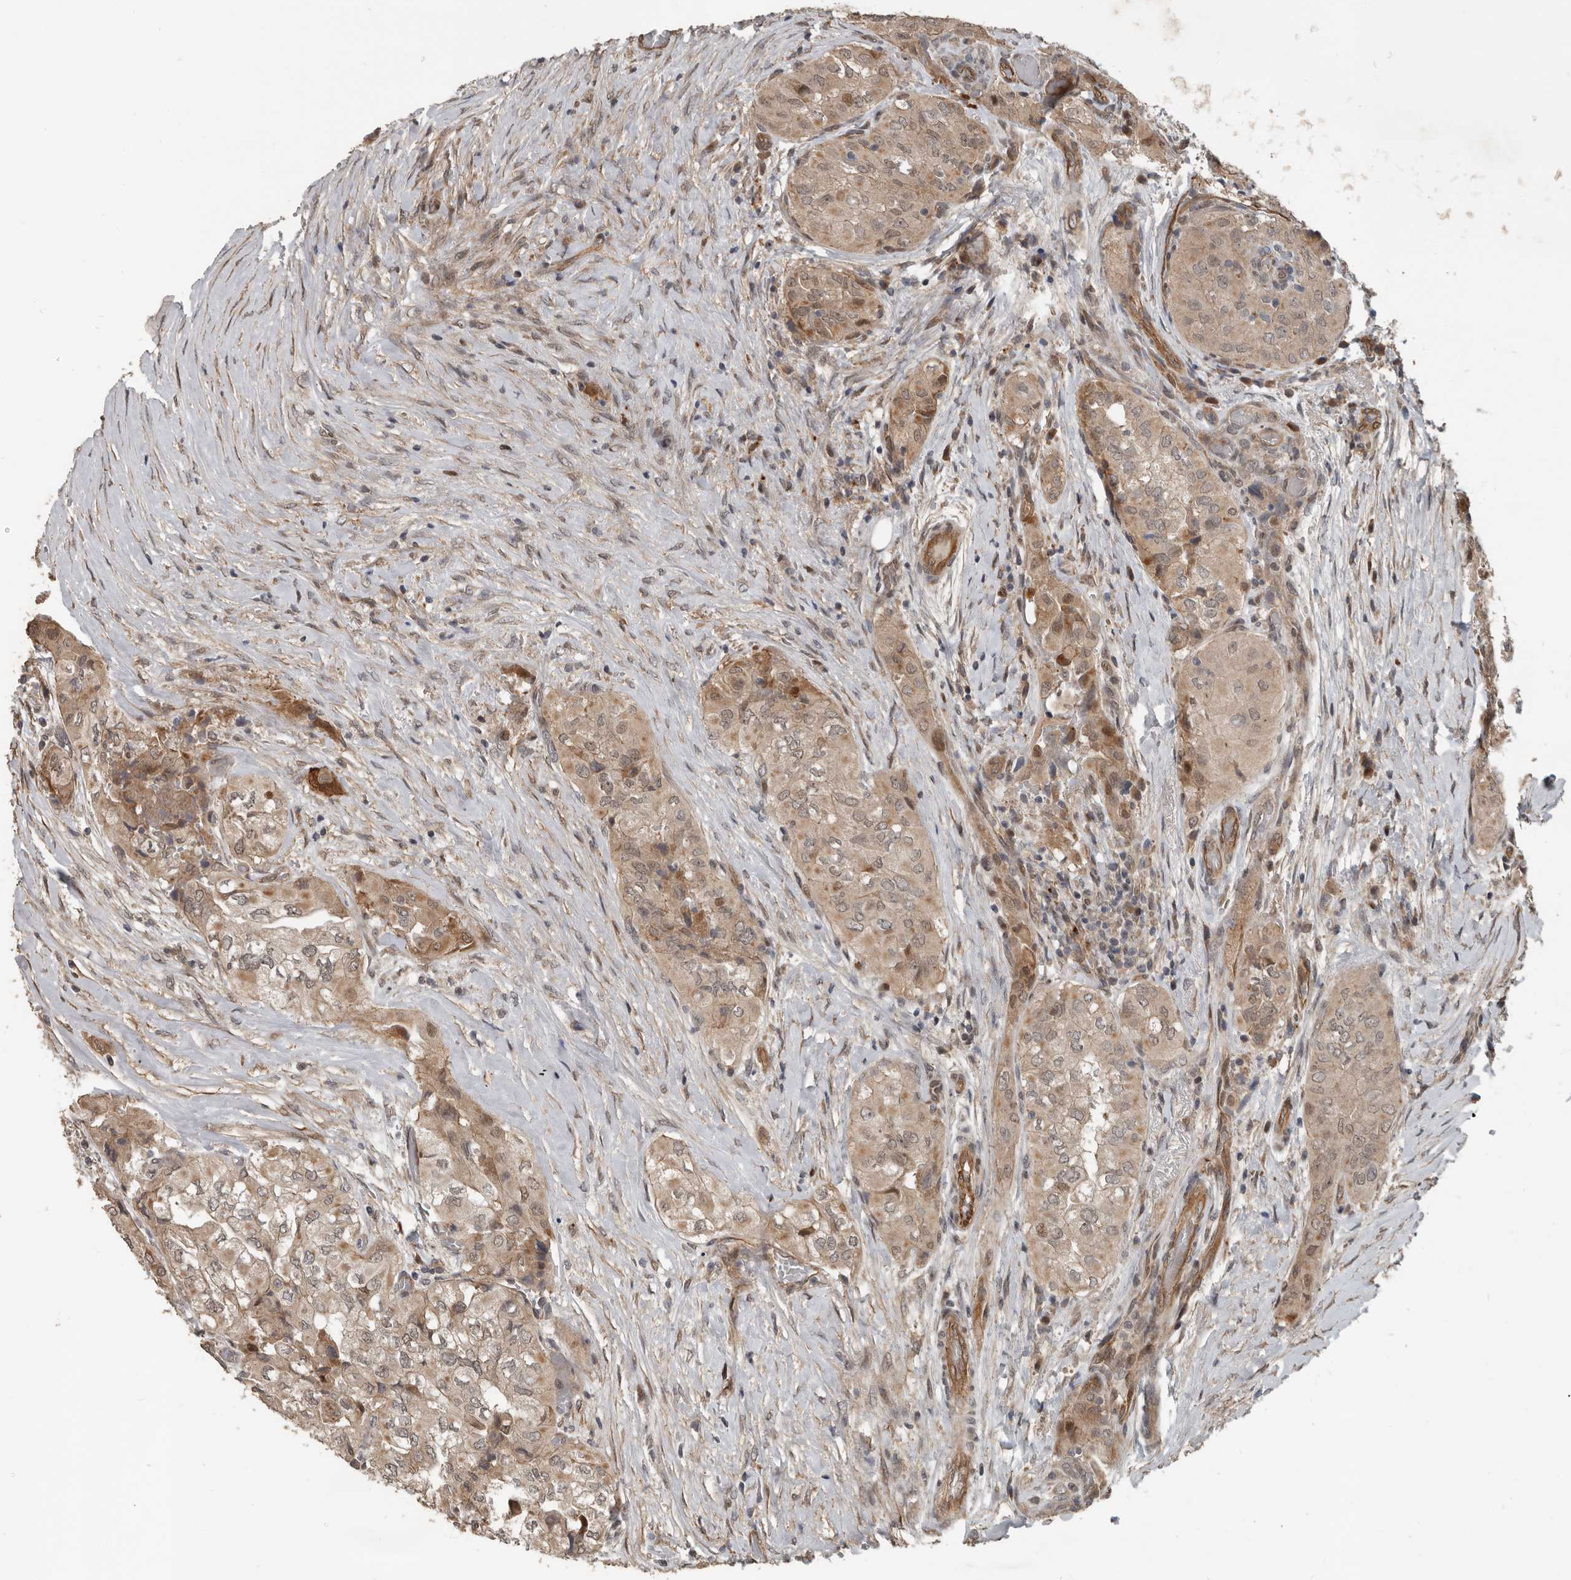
{"staining": {"intensity": "moderate", "quantity": ">75%", "location": "cytoplasmic/membranous,nuclear"}, "tissue": "thyroid cancer", "cell_type": "Tumor cells", "image_type": "cancer", "snomed": [{"axis": "morphology", "description": "Papillary adenocarcinoma, NOS"}, {"axis": "topography", "description": "Thyroid gland"}], "caption": "Moderate cytoplasmic/membranous and nuclear expression for a protein is seen in about >75% of tumor cells of thyroid papillary adenocarcinoma using immunohistochemistry (IHC).", "gene": "YOD1", "patient": {"sex": "female", "age": 59}}